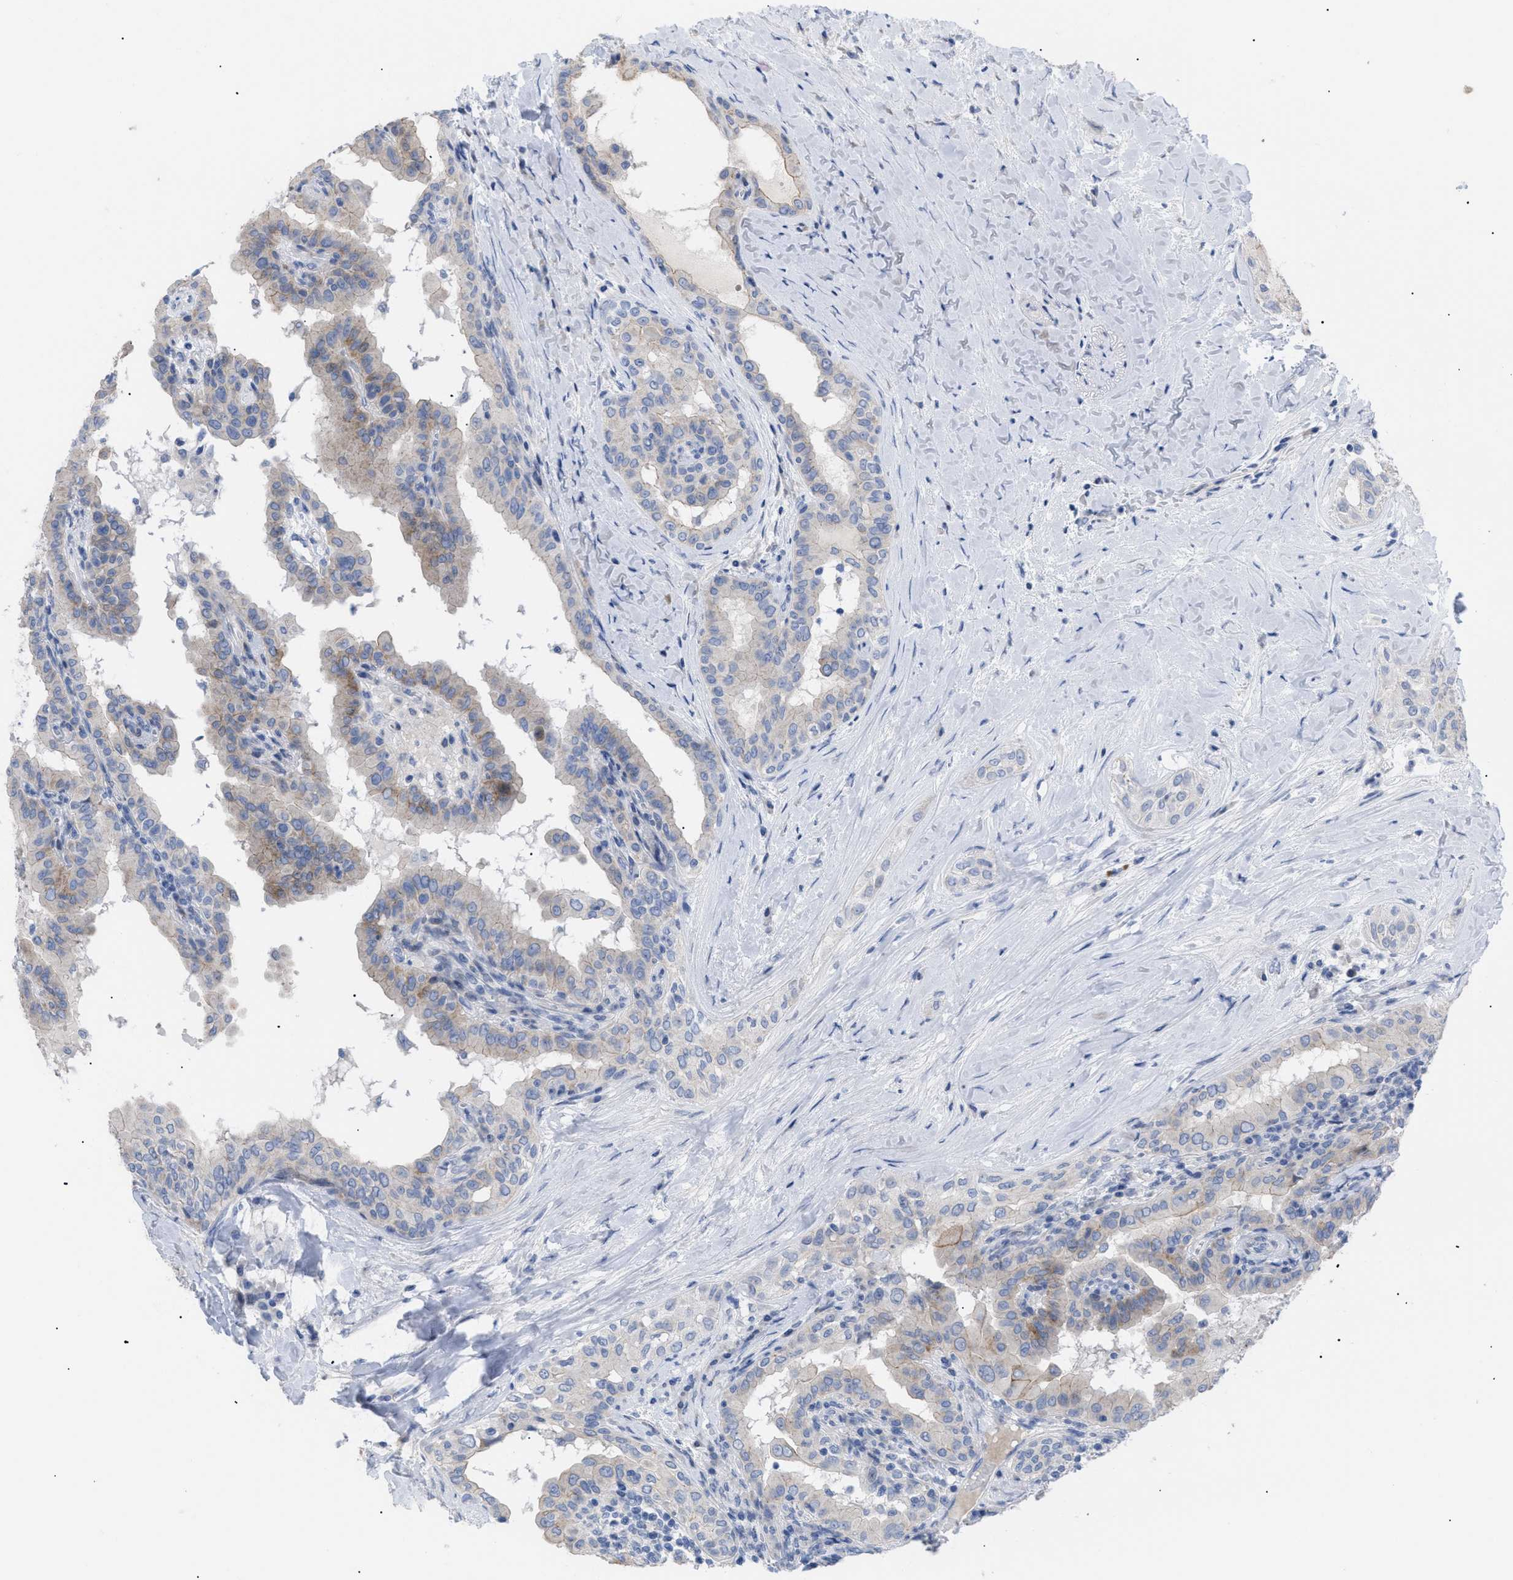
{"staining": {"intensity": "moderate", "quantity": "25%-75%", "location": "cytoplasmic/membranous"}, "tissue": "thyroid cancer", "cell_type": "Tumor cells", "image_type": "cancer", "snomed": [{"axis": "morphology", "description": "Papillary adenocarcinoma, NOS"}, {"axis": "topography", "description": "Thyroid gland"}], "caption": "Moderate cytoplasmic/membranous positivity for a protein is identified in approximately 25%-75% of tumor cells of thyroid cancer (papillary adenocarcinoma) using immunohistochemistry.", "gene": "CAV3", "patient": {"sex": "male", "age": 33}}